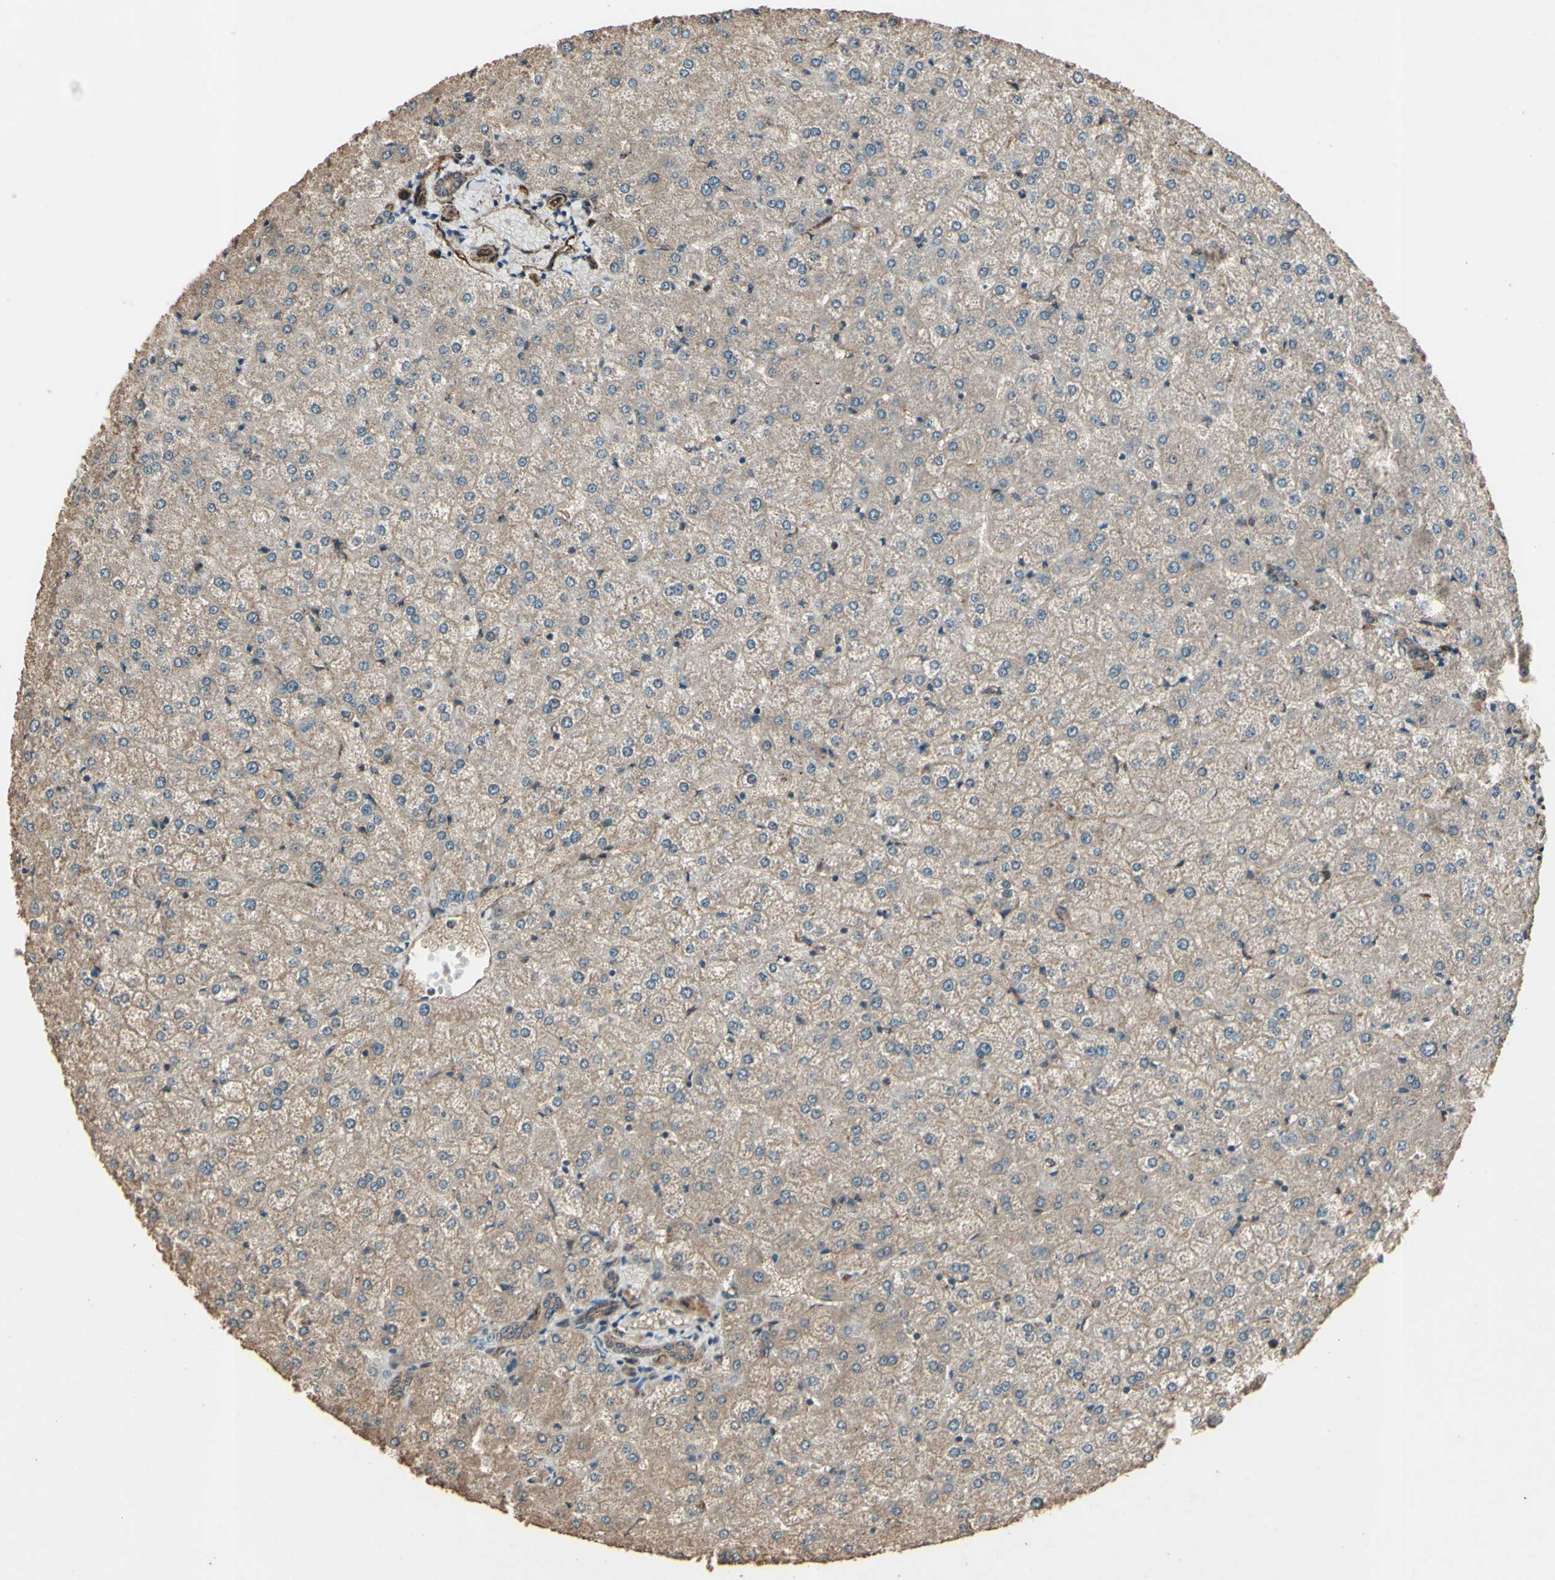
{"staining": {"intensity": "moderate", "quantity": "25%-75%", "location": "cytoplasmic/membranous"}, "tissue": "liver", "cell_type": "Cholangiocytes", "image_type": "normal", "snomed": [{"axis": "morphology", "description": "Normal tissue, NOS"}, {"axis": "topography", "description": "Liver"}], "caption": "A brown stain highlights moderate cytoplasmic/membranous positivity of a protein in cholangiocytes of unremarkable human liver. (brown staining indicates protein expression, while blue staining denotes nuclei).", "gene": "TSPO", "patient": {"sex": "female", "age": 32}}